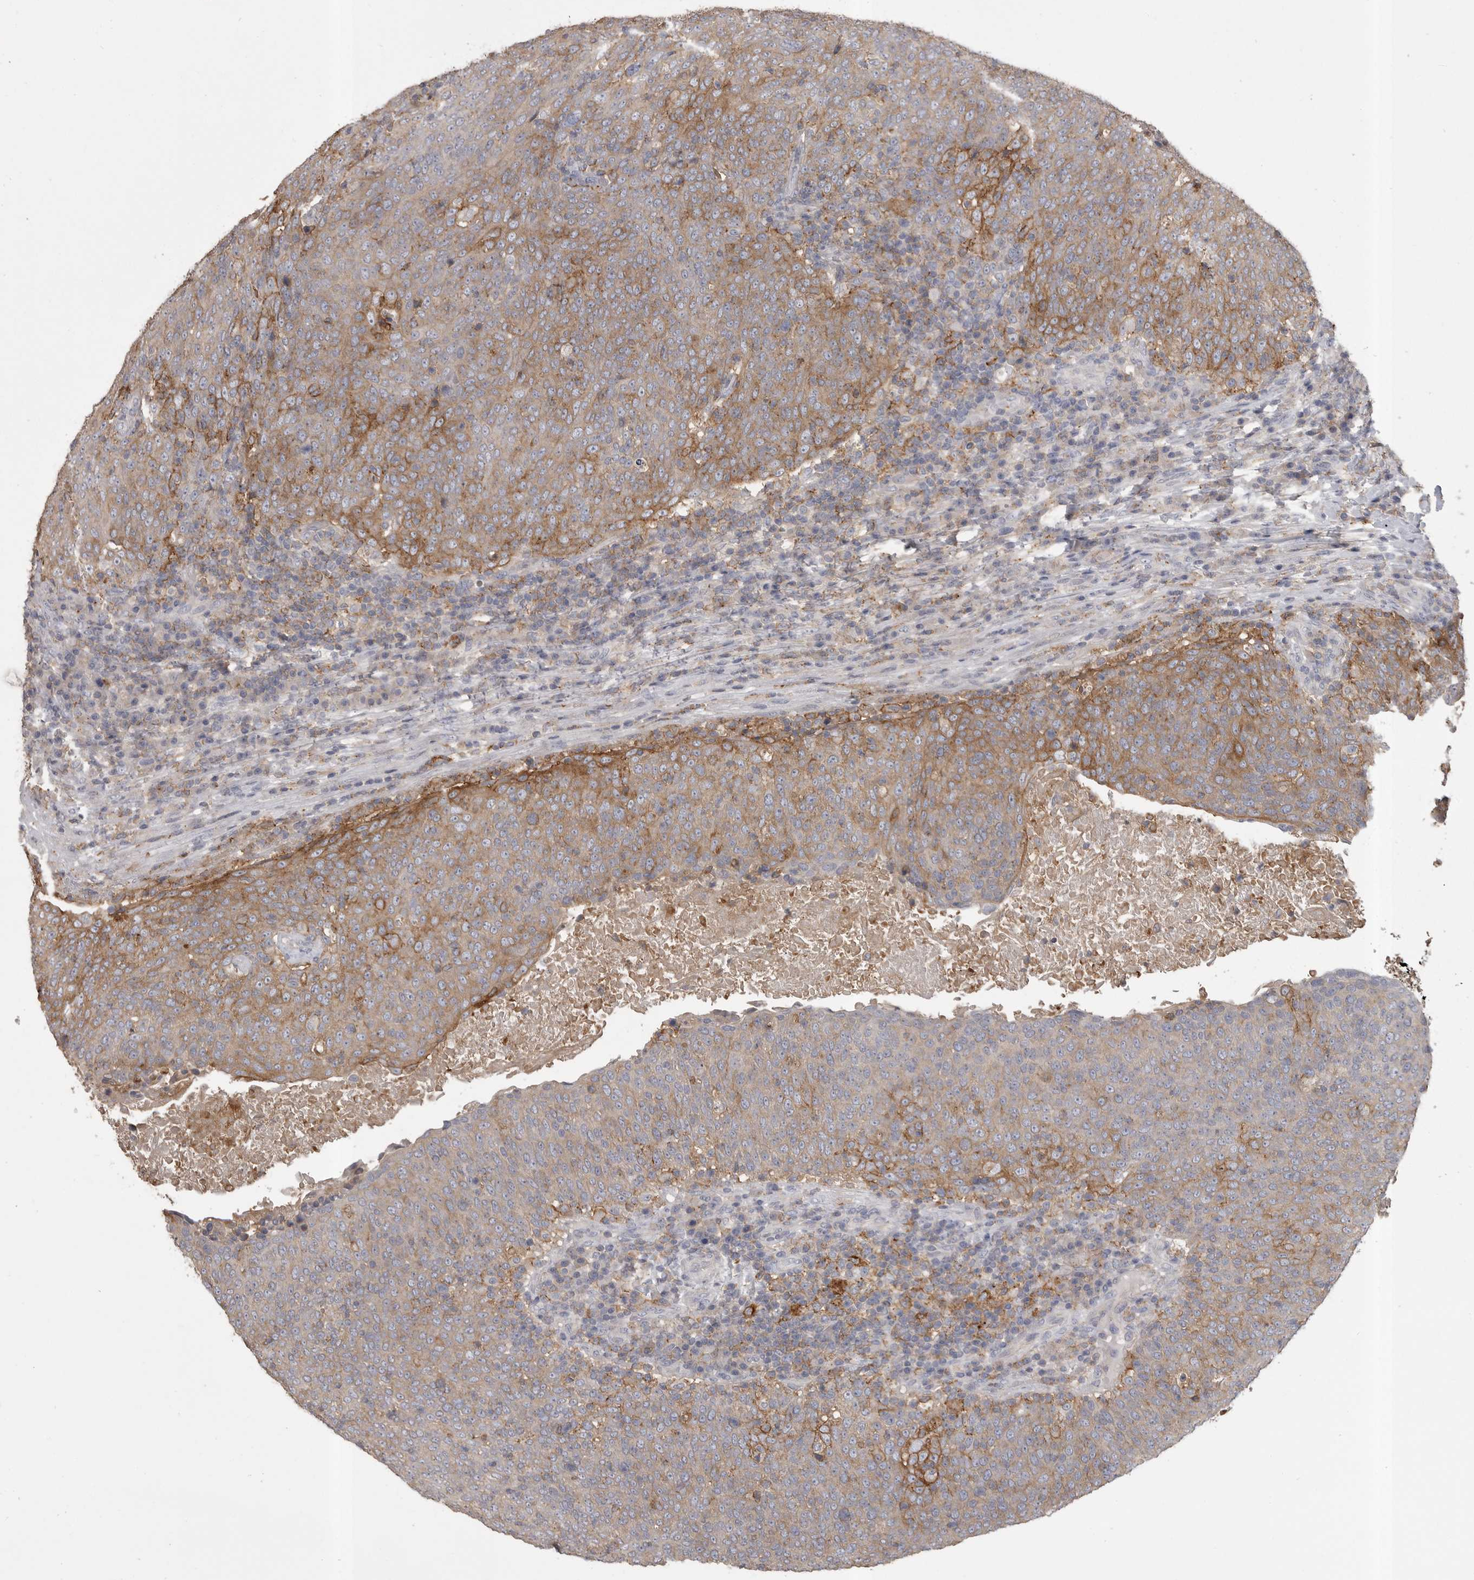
{"staining": {"intensity": "moderate", "quantity": ">75%", "location": "cytoplasmic/membranous"}, "tissue": "head and neck cancer", "cell_type": "Tumor cells", "image_type": "cancer", "snomed": [{"axis": "morphology", "description": "Squamous cell carcinoma, NOS"}, {"axis": "morphology", "description": "Squamous cell carcinoma, metastatic, NOS"}, {"axis": "topography", "description": "Lymph node"}, {"axis": "topography", "description": "Head-Neck"}], "caption": "An immunohistochemistry photomicrograph of neoplastic tissue is shown. Protein staining in brown highlights moderate cytoplasmic/membranous positivity in head and neck cancer (squamous cell carcinoma) within tumor cells.", "gene": "CMTM6", "patient": {"sex": "male", "age": 62}}